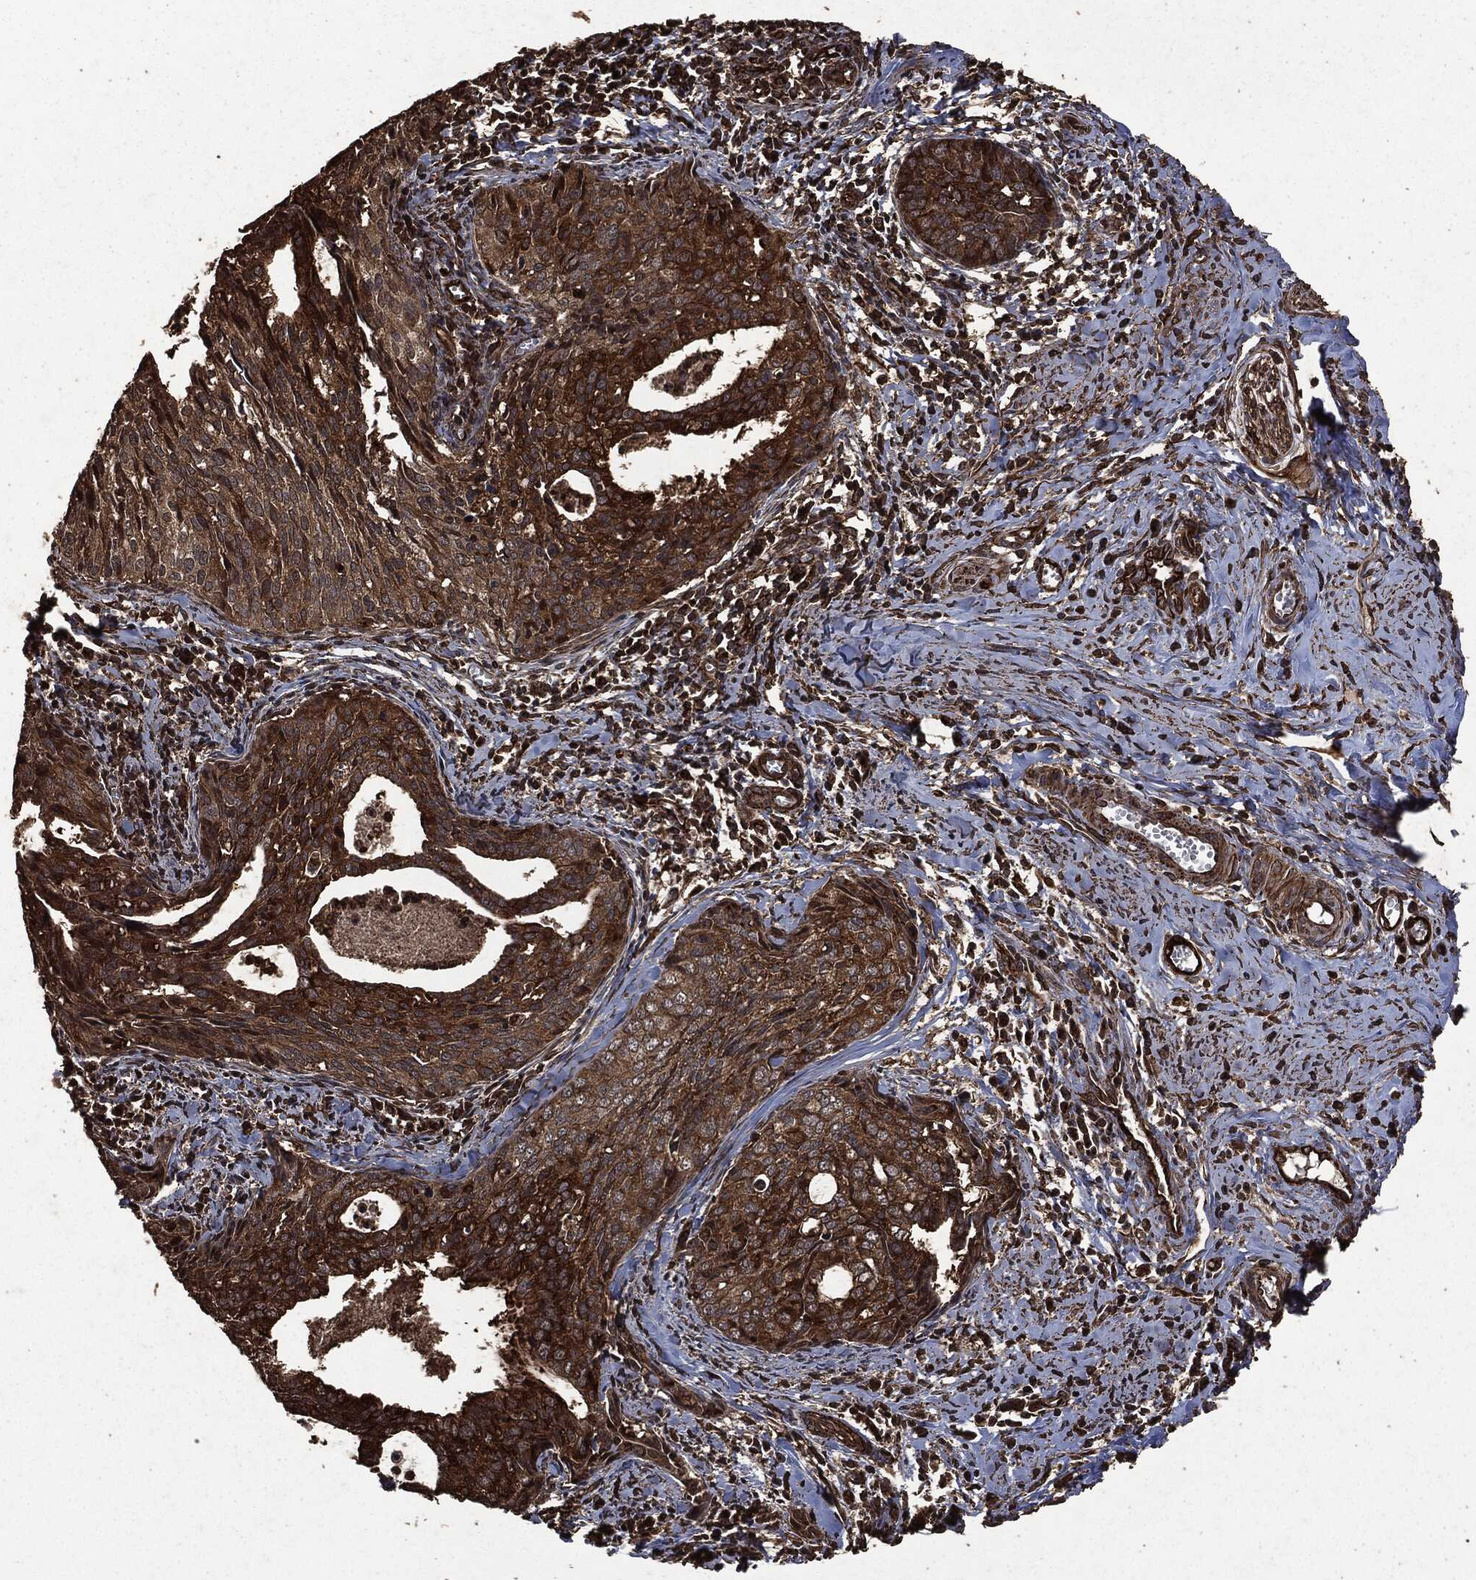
{"staining": {"intensity": "strong", "quantity": "25%-75%", "location": "cytoplasmic/membranous"}, "tissue": "cervical cancer", "cell_type": "Tumor cells", "image_type": "cancer", "snomed": [{"axis": "morphology", "description": "Squamous cell carcinoma, NOS"}, {"axis": "topography", "description": "Cervix"}], "caption": "Protein staining of cervical cancer tissue exhibits strong cytoplasmic/membranous positivity in about 25%-75% of tumor cells. (Stains: DAB in brown, nuclei in blue, Microscopy: brightfield microscopy at high magnification).", "gene": "HRAS", "patient": {"sex": "female", "age": 29}}